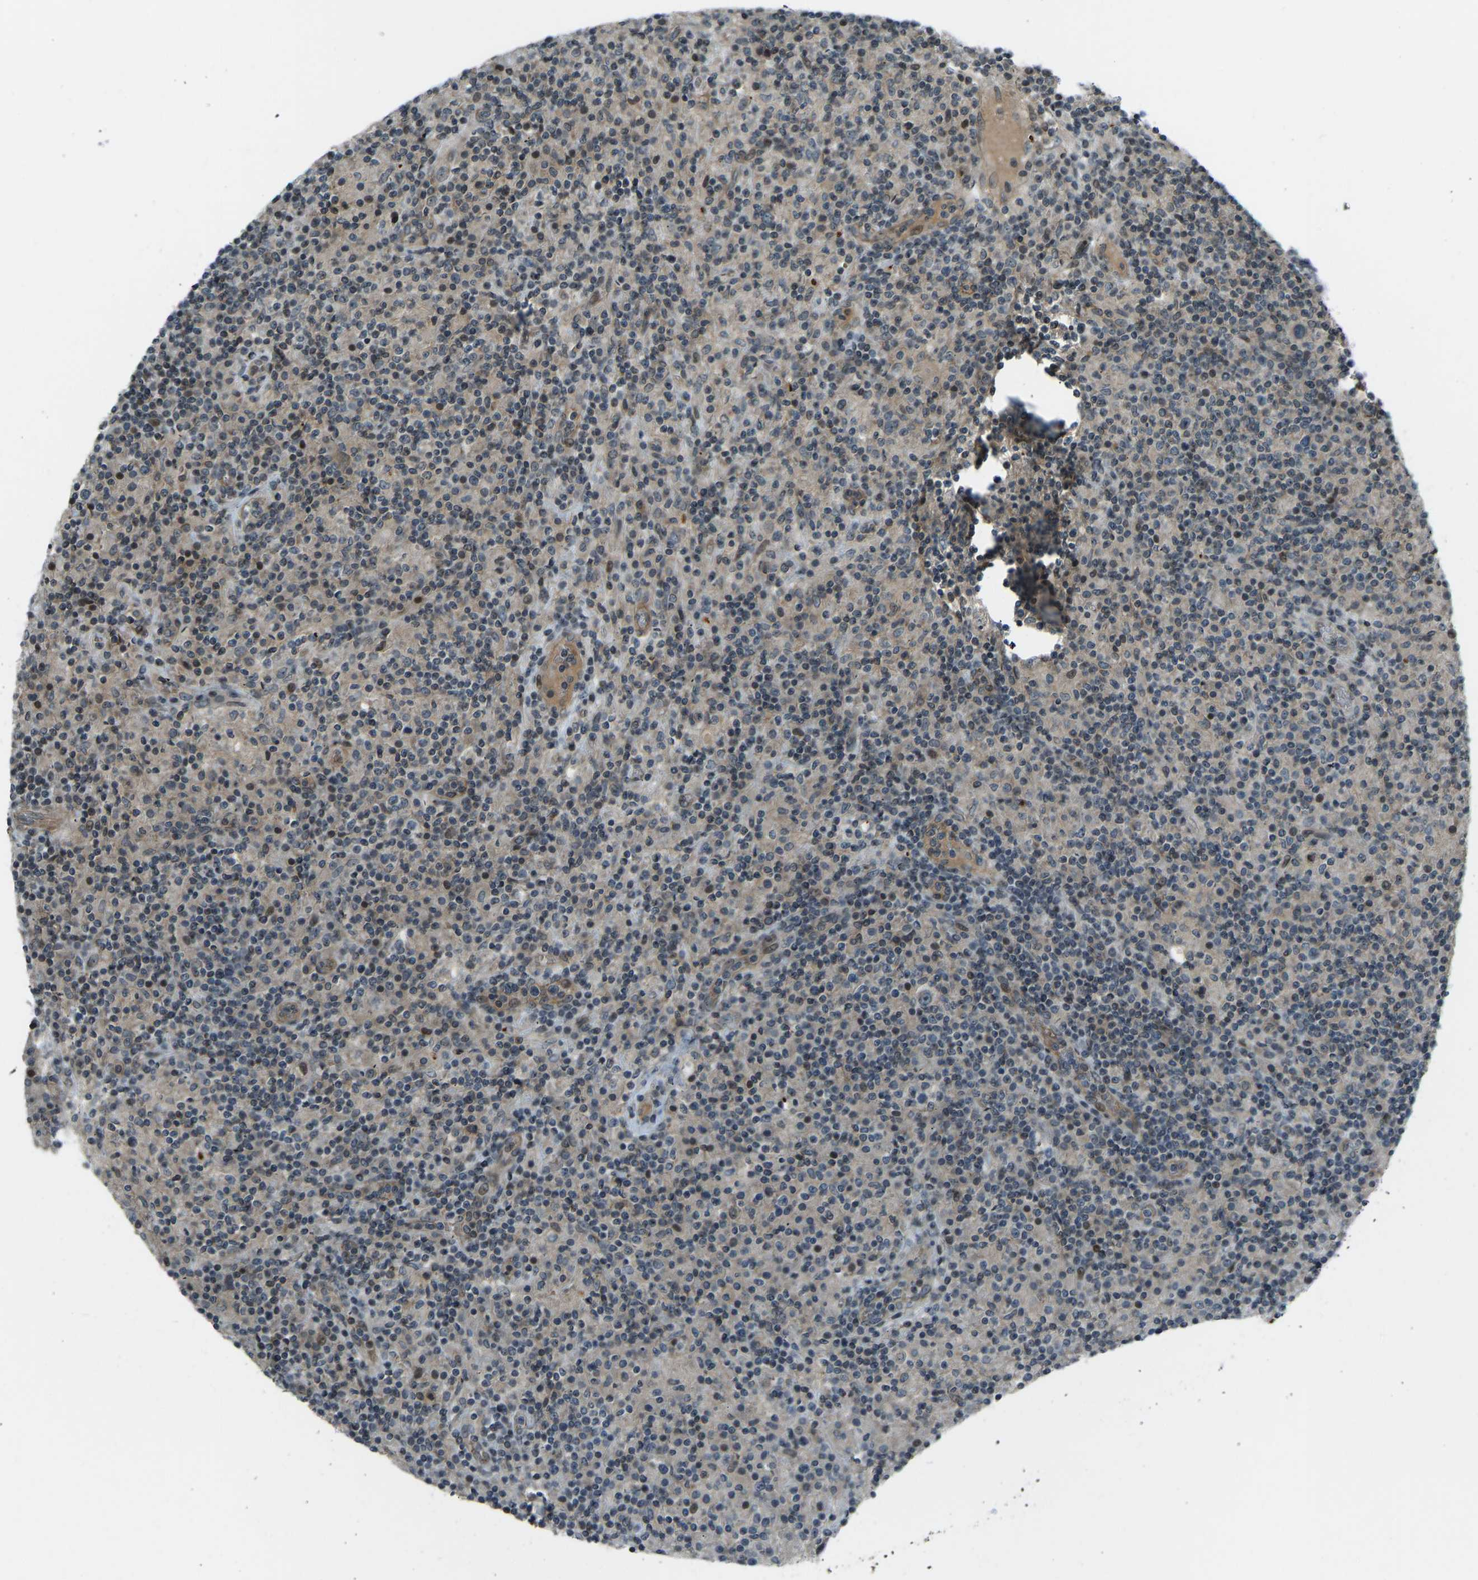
{"staining": {"intensity": "negative", "quantity": "none", "location": "none"}, "tissue": "lymphoma", "cell_type": "Tumor cells", "image_type": "cancer", "snomed": [{"axis": "morphology", "description": "Hodgkin's disease, NOS"}, {"axis": "topography", "description": "Lymph node"}], "caption": "IHC of human Hodgkin's disease shows no positivity in tumor cells. The staining was performed using DAB (3,3'-diaminobenzidine) to visualize the protein expression in brown, while the nuclei were stained in blue with hematoxylin (Magnification: 20x).", "gene": "SVOPL", "patient": {"sex": "male", "age": 70}}